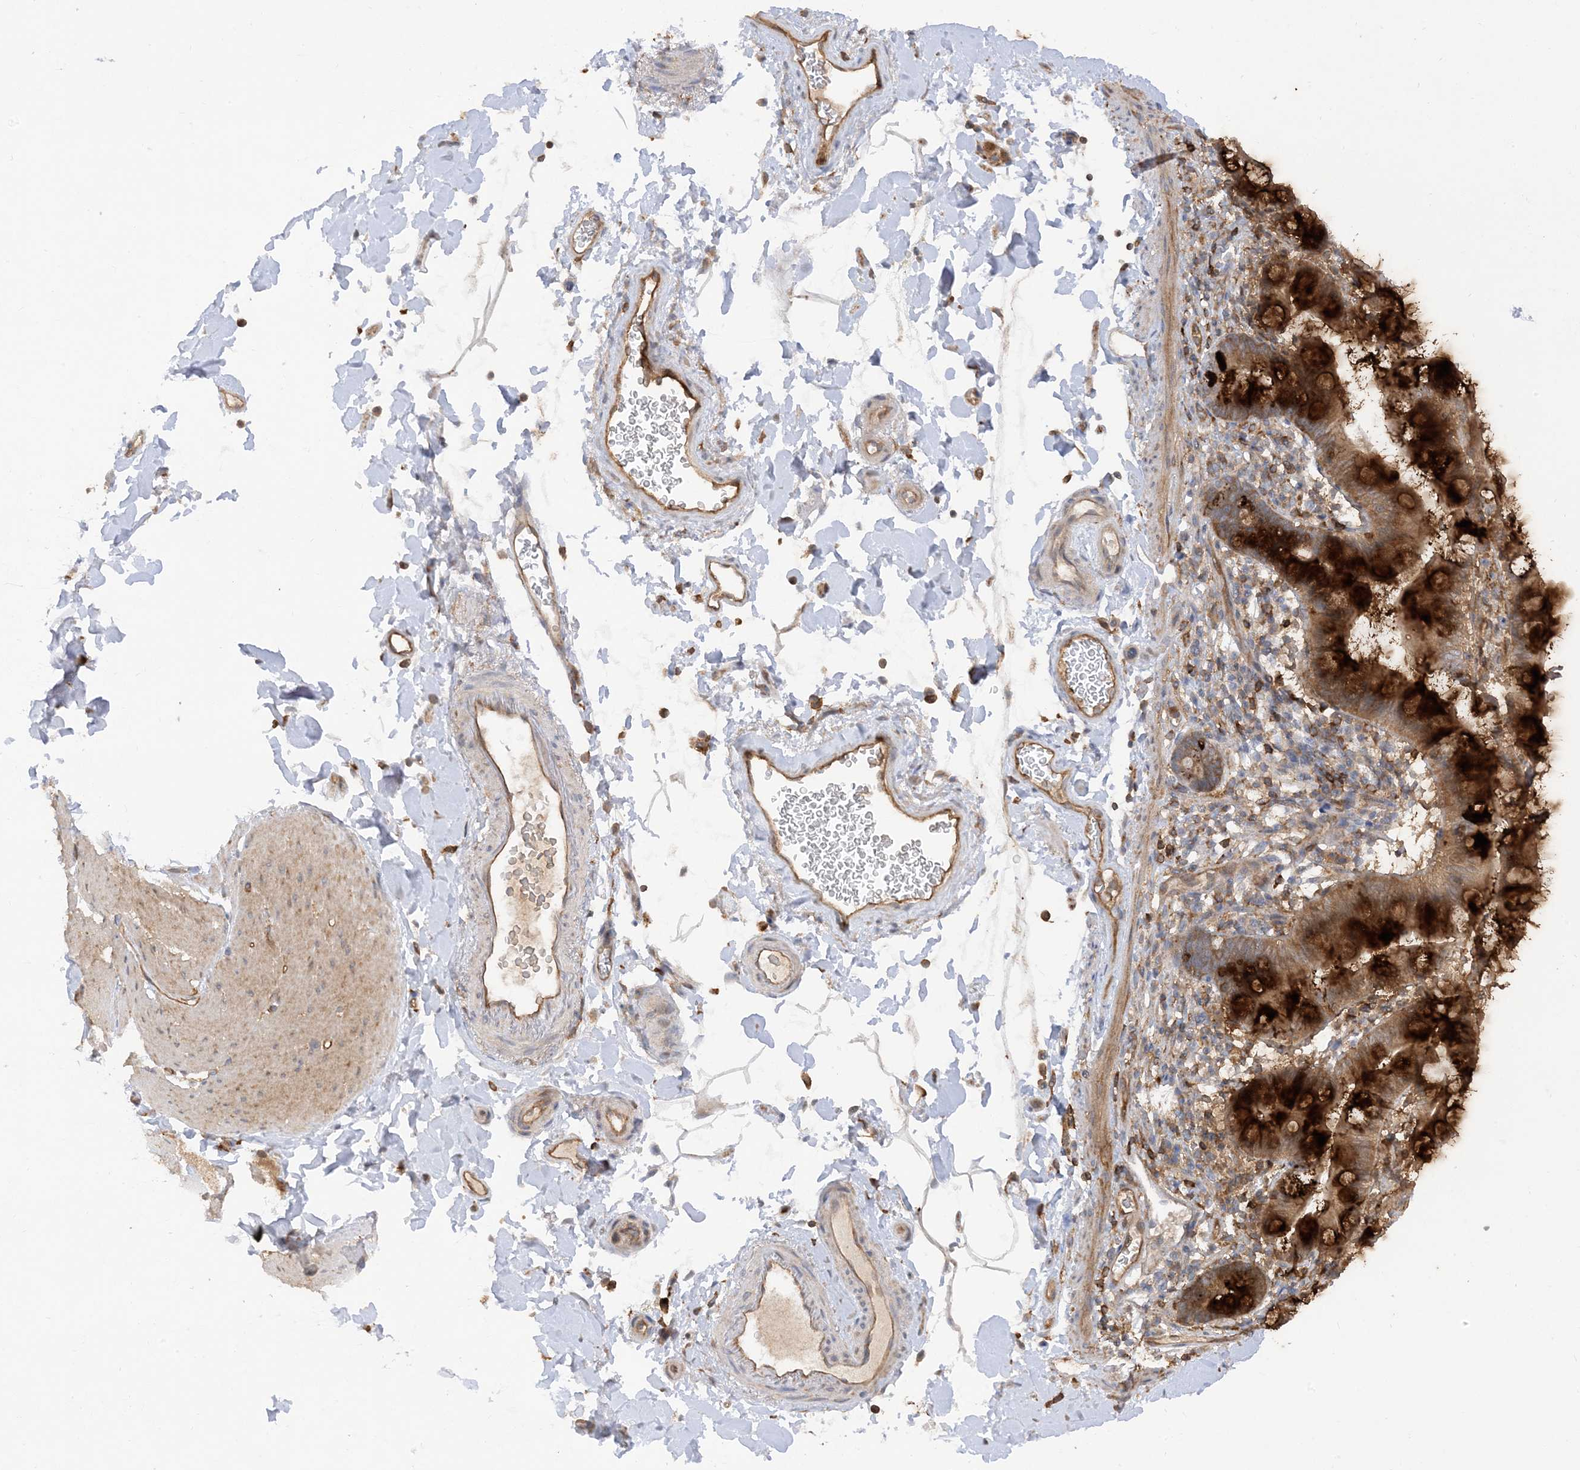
{"staining": {"intensity": "weak", "quantity": "25%-75%", "location": "cytoplasmic/membranous"}, "tissue": "smooth muscle", "cell_type": "Smooth muscle cells", "image_type": "normal", "snomed": [{"axis": "morphology", "description": "Normal tissue, NOS"}, {"axis": "topography", "description": "Smooth muscle"}, {"axis": "topography", "description": "Small intestine"}], "caption": "A brown stain shows weak cytoplasmic/membranous positivity of a protein in smooth muscle cells of normal smooth muscle.", "gene": "PHACTR2", "patient": {"sex": "female", "age": 84}}